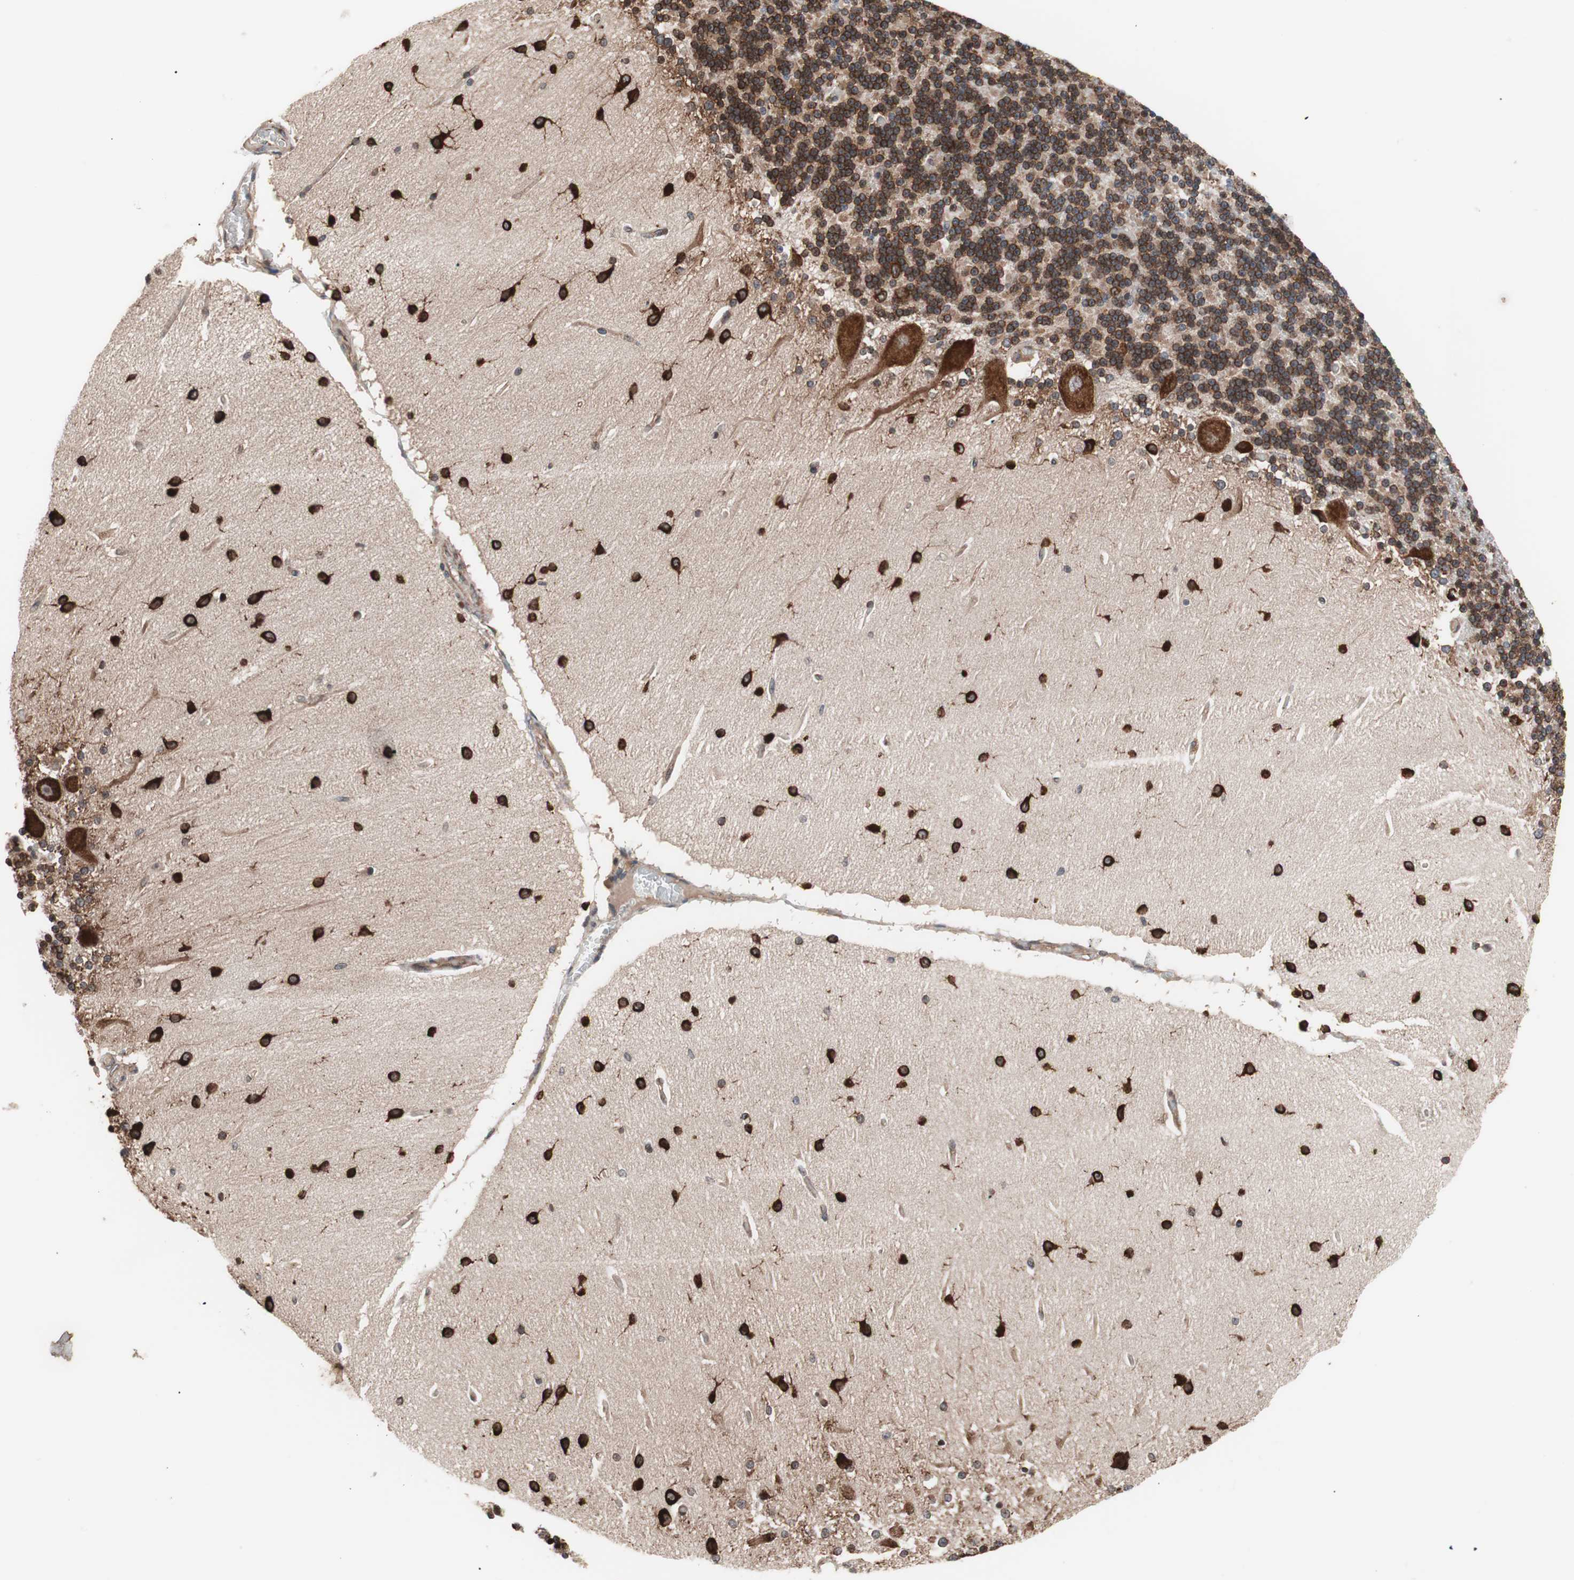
{"staining": {"intensity": "moderate", "quantity": ">75%", "location": "cytoplasmic/membranous"}, "tissue": "cerebellum", "cell_type": "Cells in granular layer", "image_type": "normal", "snomed": [{"axis": "morphology", "description": "Normal tissue, NOS"}, {"axis": "topography", "description": "Cerebellum"}], "caption": "Approximately >75% of cells in granular layer in unremarkable cerebellum demonstrate moderate cytoplasmic/membranous protein positivity as visualized by brown immunohistochemical staining.", "gene": "IRS1", "patient": {"sex": "female", "age": 54}}